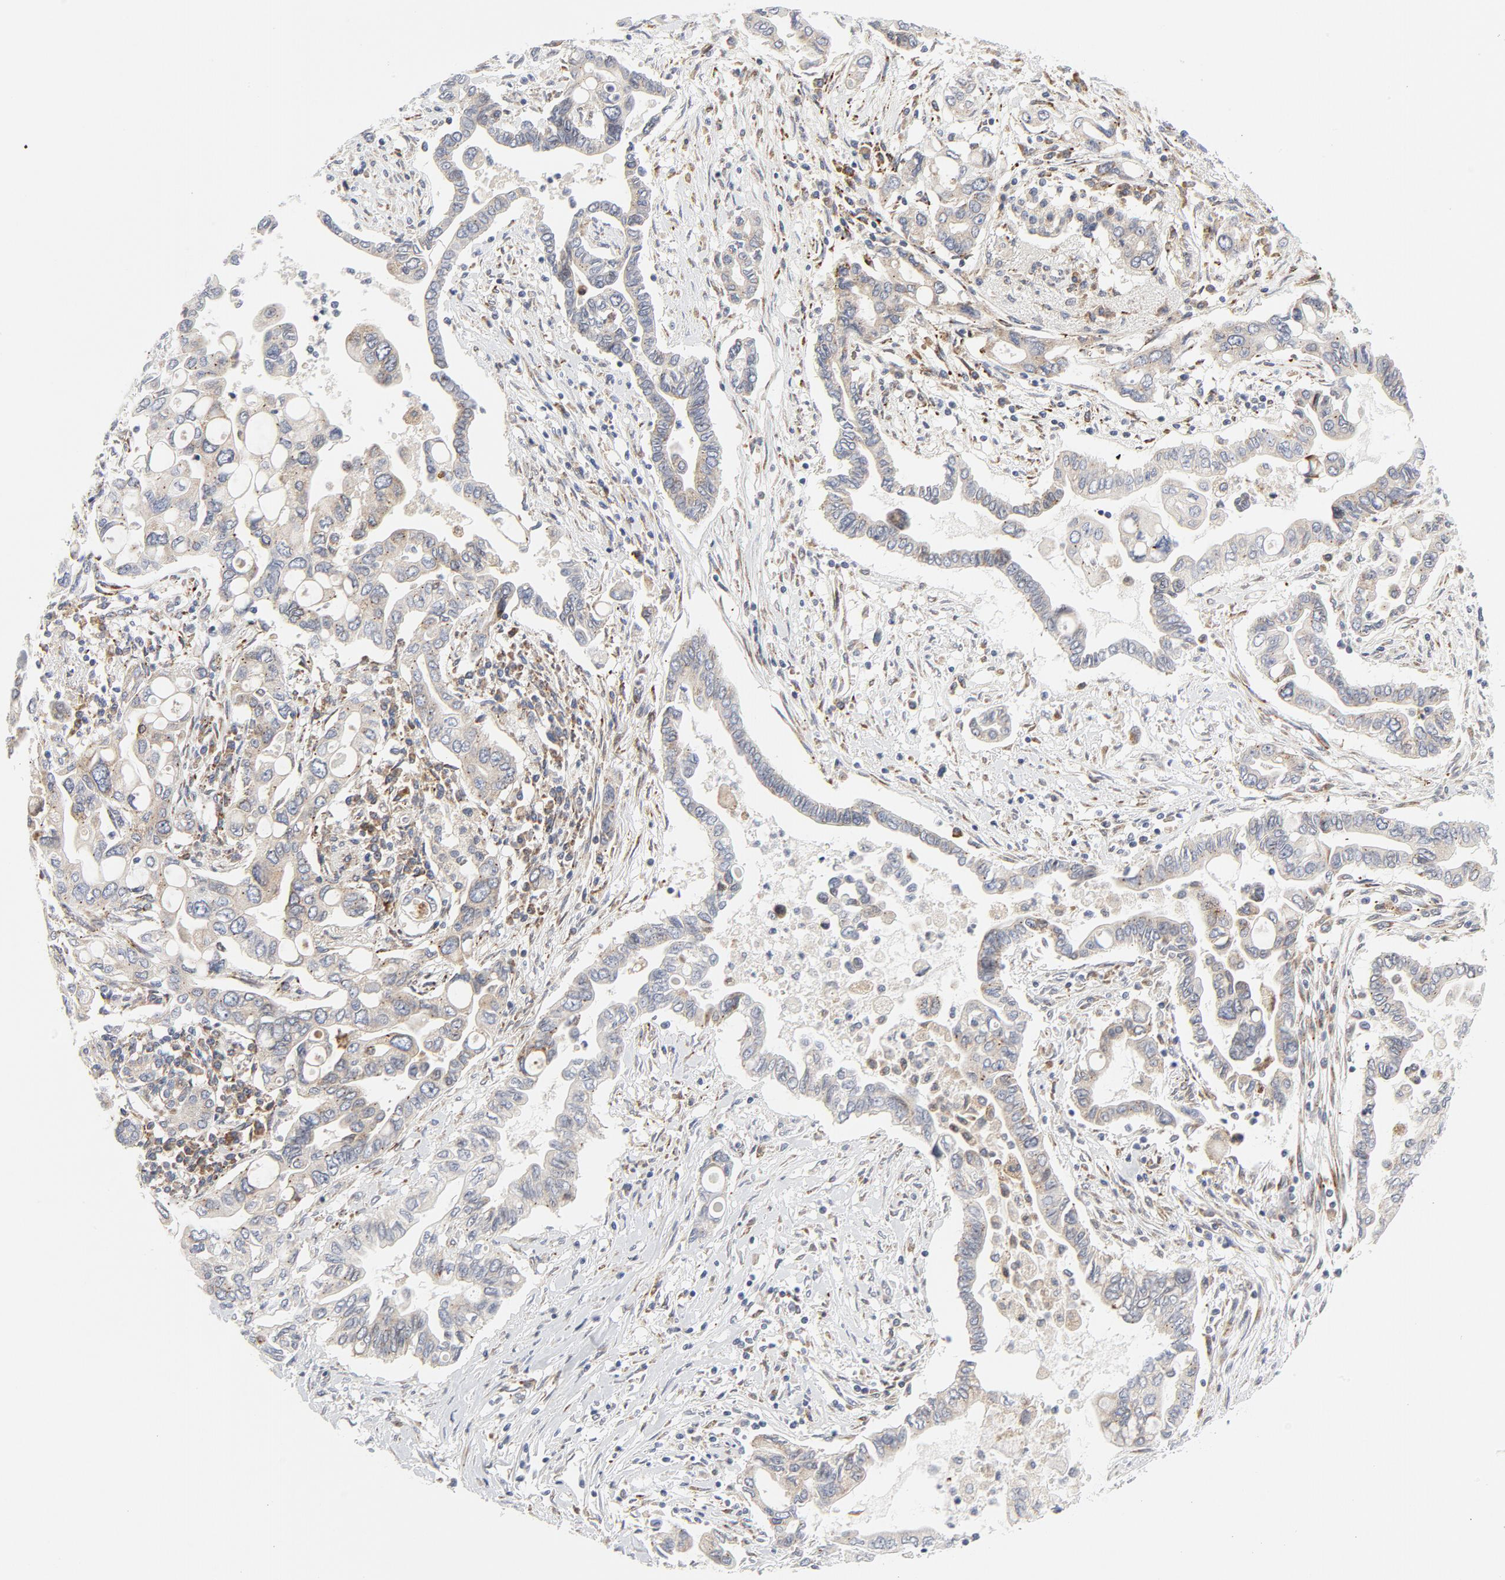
{"staining": {"intensity": "weak", "quantity": ">75%", "location": "cytoplasmic/membranous"}, "tissue": "pancreatic cancer", "cell_type": "Tumor cells", "image_type": "cancer", "snomed": [{"axis": "morphology", "description": "Adenocarcinoma, NOS"}, {"axis": "topography", "description": "Pancreas"}], "caption": "IHC staining of pancreatic cancer (adenocarcinoma), which demonstrates low levels of weak cytoplasmic/membranous staining in about >75% of tumor cells indicating weak cytoplasmic/membranous protein positivity. The staining was performed using DAB (brown) for protein detection and nuclei were counterstained in hematoxylin (blue).", "gene": "LRP6", "patient": {"sex": "female", "age": 57}}